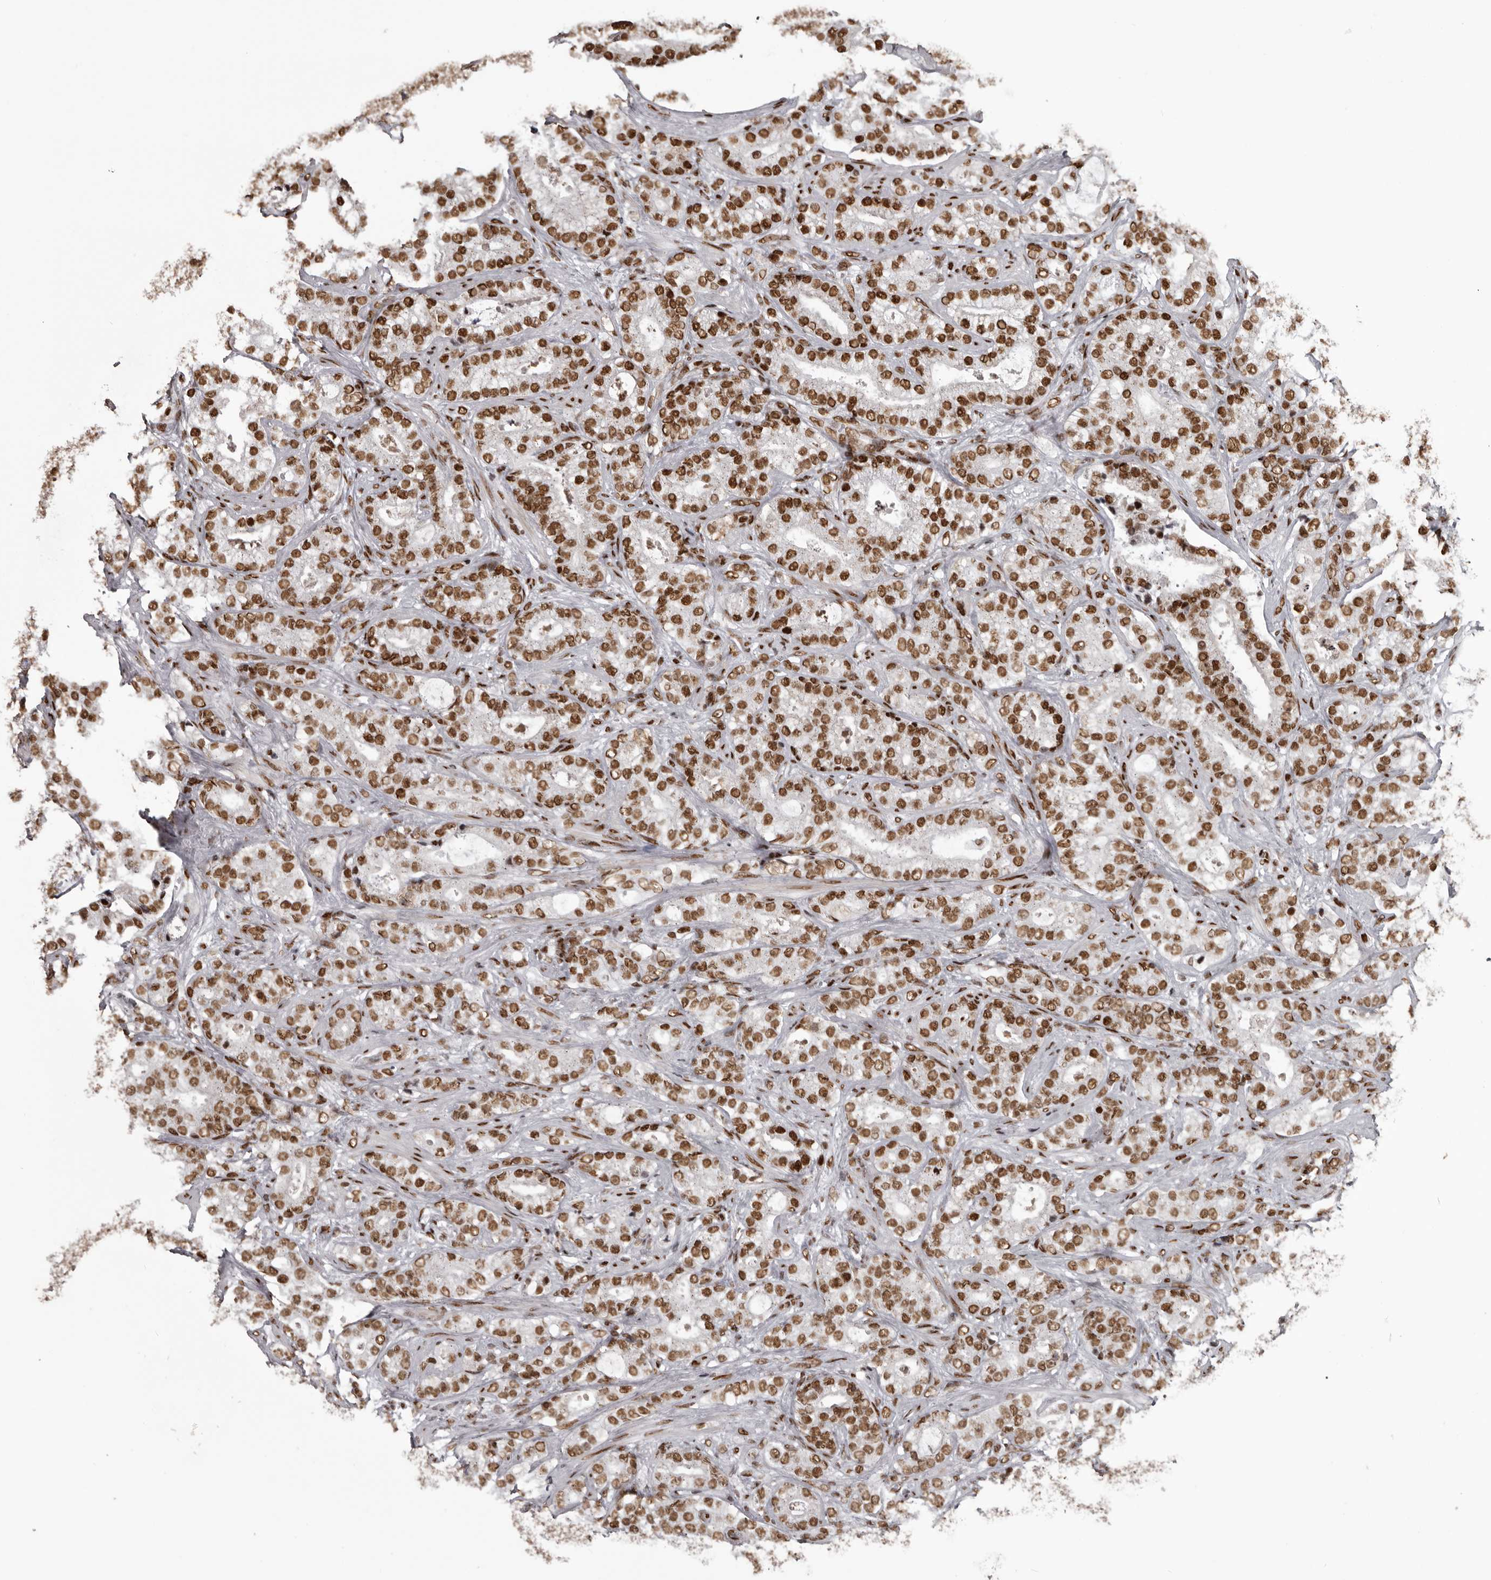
{"staining": {"intensity": "moderate", "quantity": ">75%", "location": "nuclear"}, "tissue": "prostate cancer", "cell_type": "Tumor cells", "image_type": "cancer", "snomed": [{"axis": "morphology", "description": "Adenocarcinoma, High grade"}, {"axis": "topography", "description": "Prostate and seminal vesicle, NOS"}], "caption": "DAB immunohistochemical staining of human prostate high-grade adenocarcinoma exhibits moderate nuclear protein positivity in about >75% of tumor cells.", "gene": "NUMA1", "patient": {"sex": "male", "age": 67}}